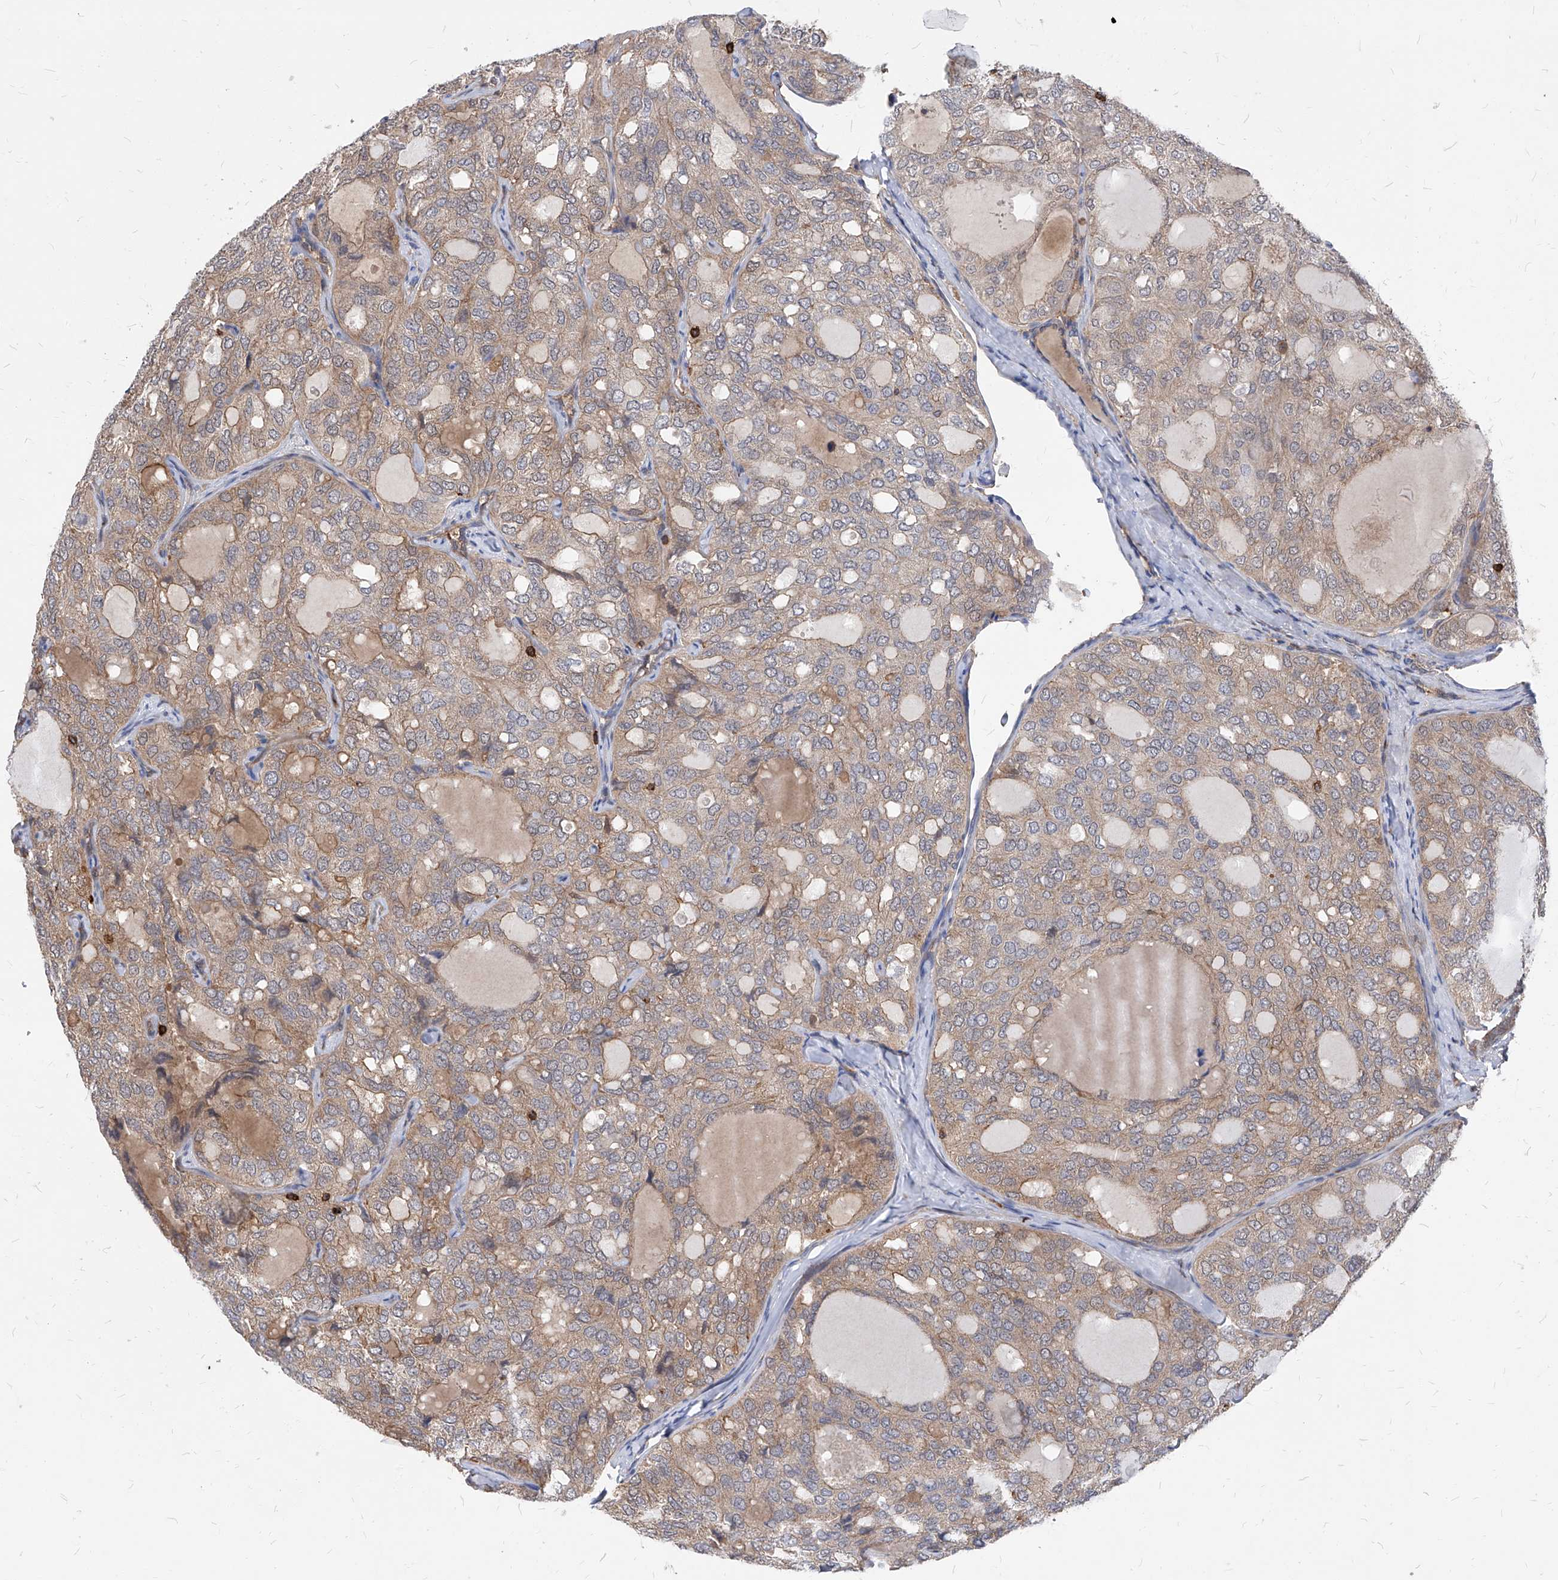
{"staining": {"intensity": "weak", "quantity": "<25%", "location": "cytoplasmic/membranous"}, "tissue": "thyroid cancer", "cell_type": "Tumor cells", "image_type": "cancer", "snomed": [{"axis": "morphology", "description": "Follicular adenoma carcinoma, NOS"}, {"axis": "topography", "description": "Thyroid gland"}], "caption": "Tumor cells are negative for protein expression in human thyroid follicular adenoma carcinoma.", "gene": "ABRACL", "patient": {"sex": "male", "age": 75}}